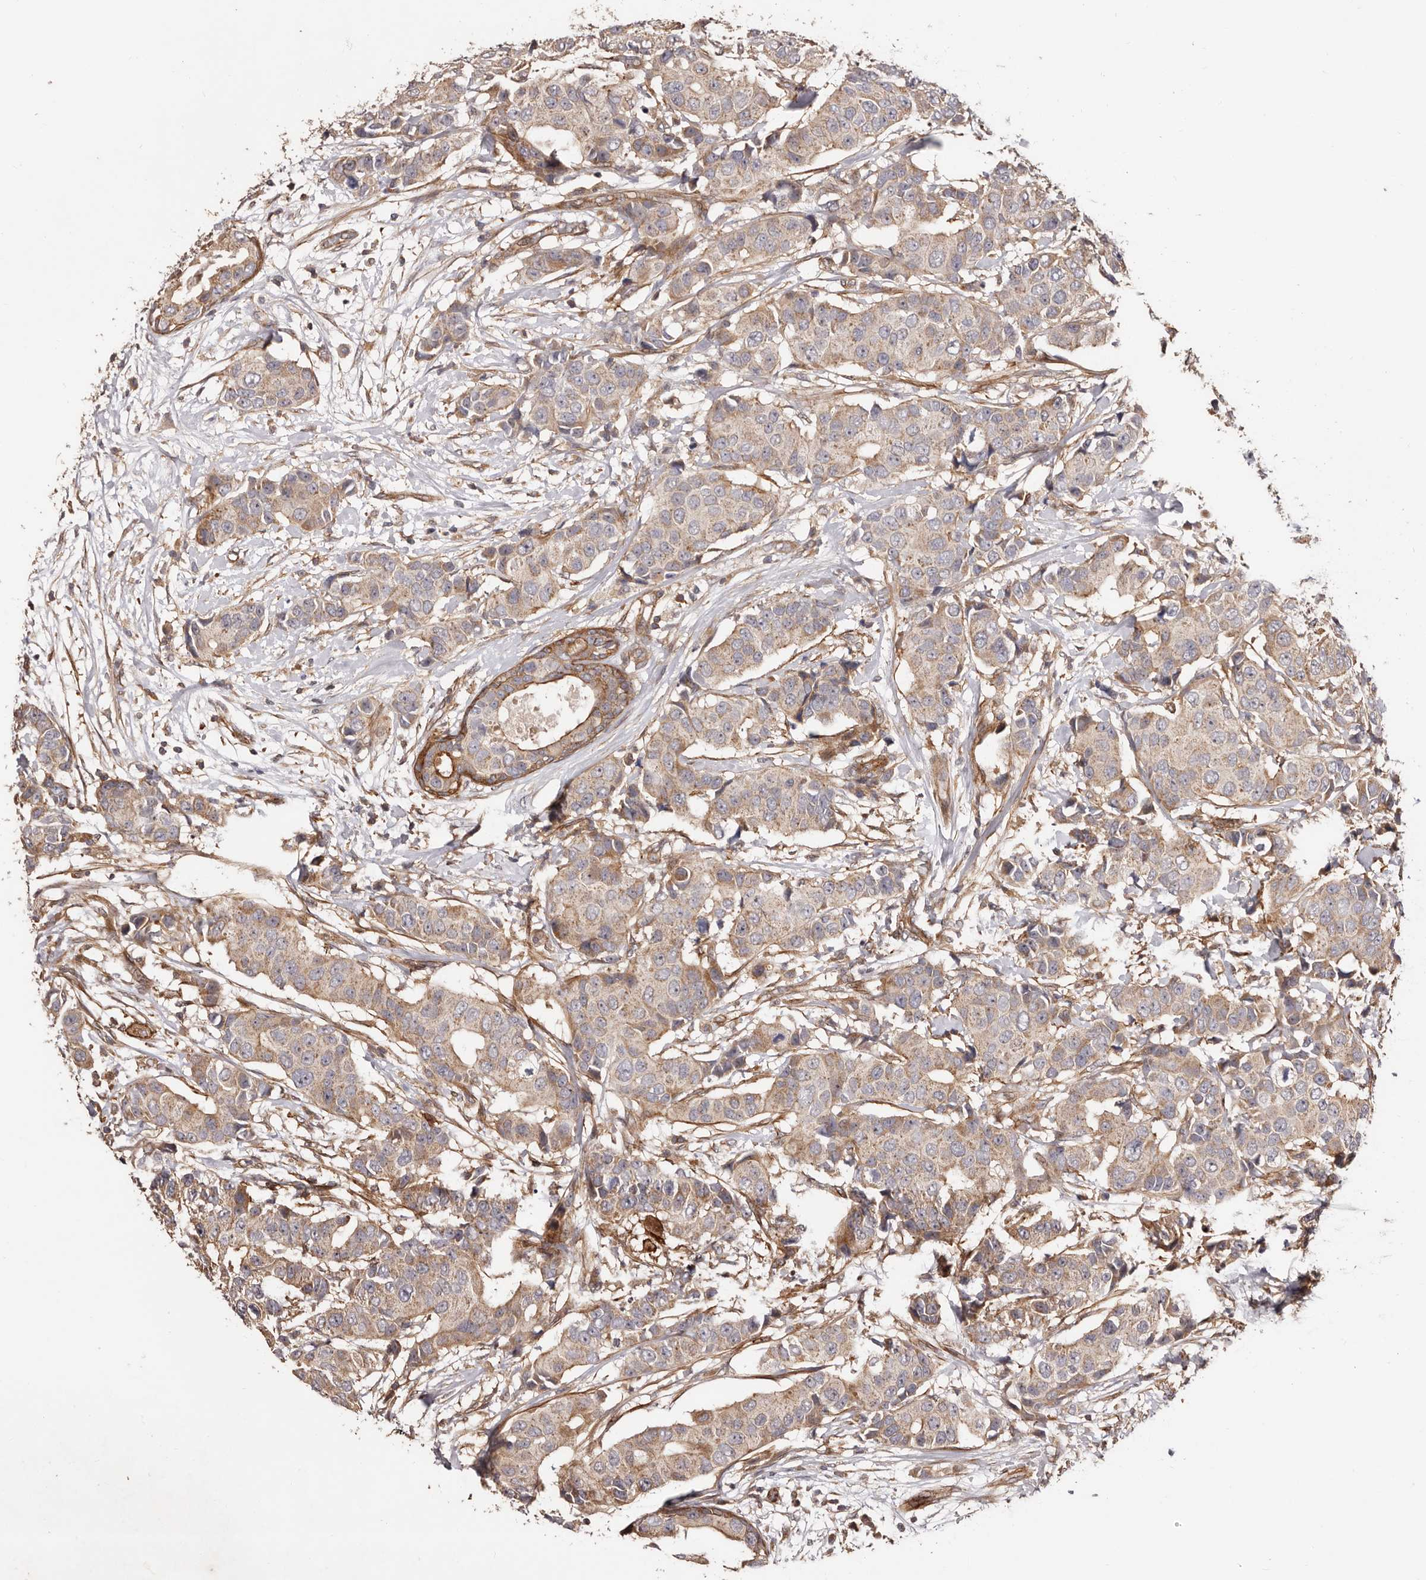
{"staining": {"intensity": "moderate", "quantity": ">75%", "location": "cytoplasmic/membranous"}, "tissue": "breast cancer", "cell_type": "Tumor cells", "image_type": "cancer", "snomed": [{"axis": "morphology", "description": "Normal tissue, NOS"}, {"axis": "morphology", "description": "Duct carcinoma"}, {"axis": "topography", "description": "Breast"}], "caption": "High-power microscopy captured an immunohistochemistry histopathology image of intraductal carcinoma (breast), revealing moderate cytoplasmic/membranous staining in about >75% of tumor cells.", "gene": "GTPBP1", "patient": {"sex": "female", "age": 39}}